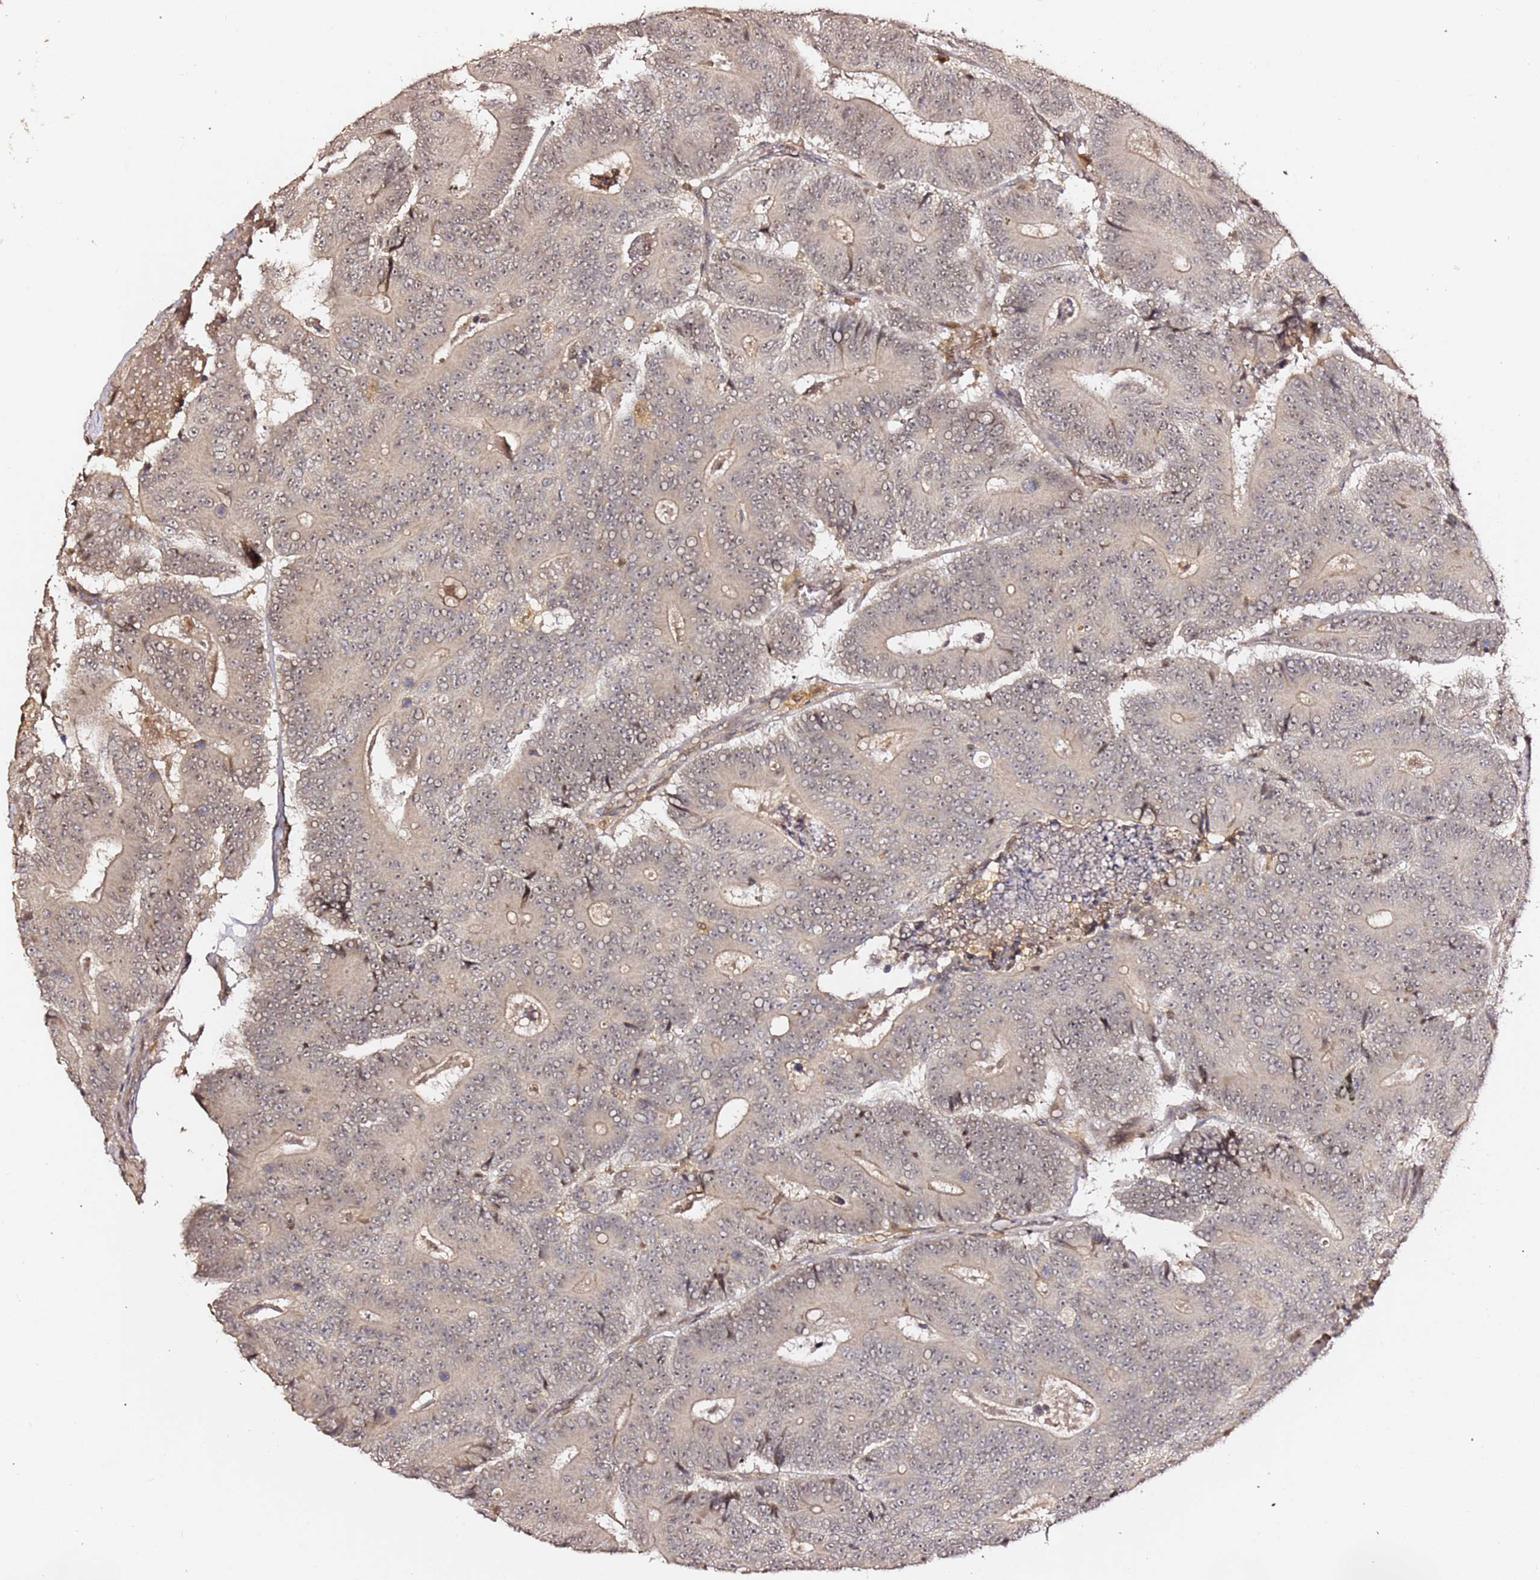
{"staining": {"intensity": "weak", "quantity": "25%-75%", "location": "nuclear"}, "tissue": "colorectal cancer", "cell_type": "Tumor cells", "image_type": "cancer", "snomed": [{"axis": "morphology", "description": "Adenocarcinoma, NOS"}, {"axis": "topography", "description": "Colon"}], "caption": "Immunohistochemistry histopathology image of colorectal adenocarcinoma stained for a protein (brown), which exhibits low levels of weak nuclear positivity in approximately 25%-75% of tumor cells.", "gene": "OR5V1", "patient": {"sex": "male", "age": 83}}